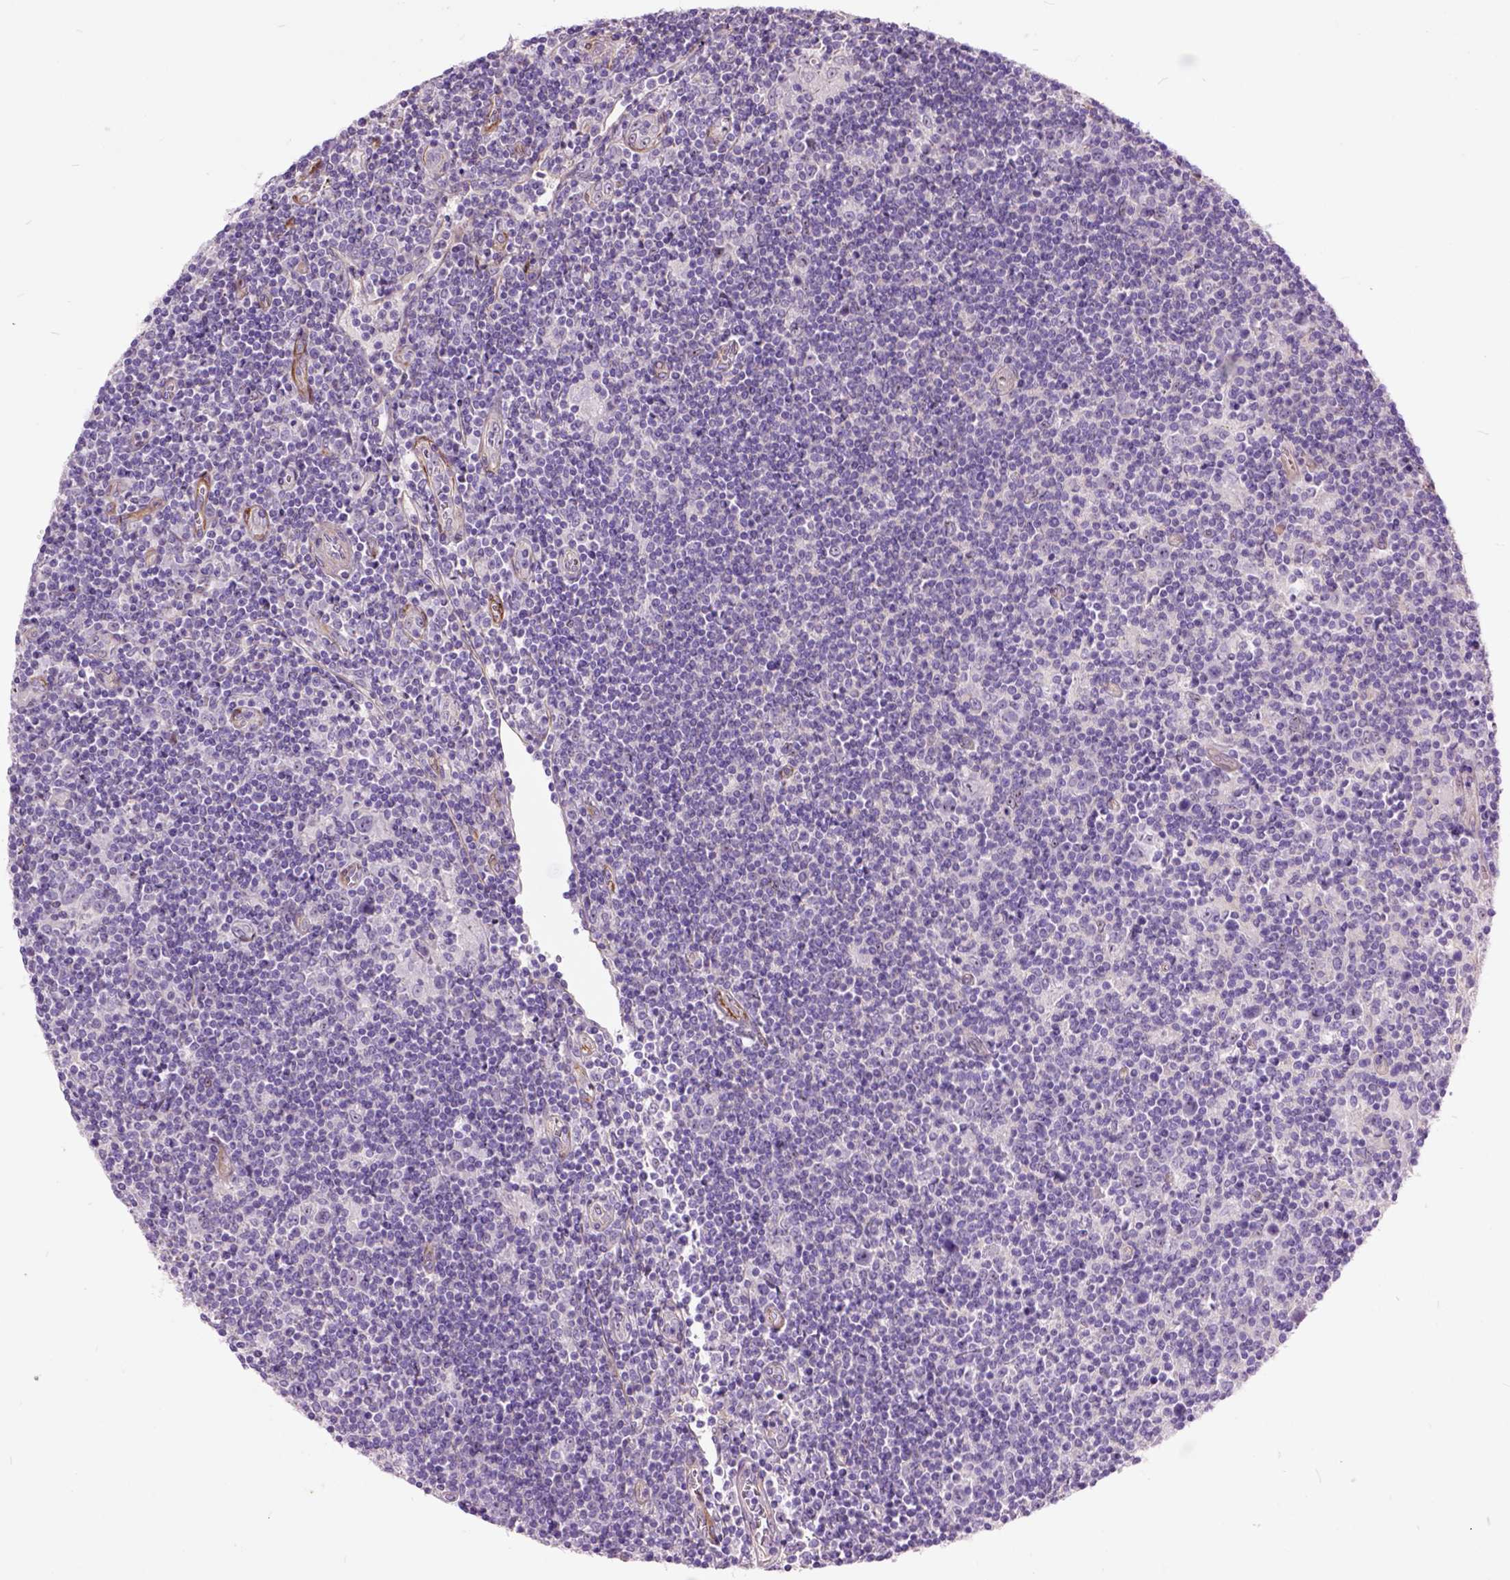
{"staining": {"intensity": "negative", "quantity": "none", "location": "none"}, "tissue": "lymphoma", "cell_type": "Tumor cells", "image_type": "cancer", "snomed": [{"axis": "morphology", "description": "Hodgkin's disease, NOS"}, {"axis": "topography", "description": "Lymph node"}], "caption": "The histopathology image demonstrates no staining of tumor cells in lymphoma.", "gene": "MAPT", "patient": {"sex": "male", "age": 40}}